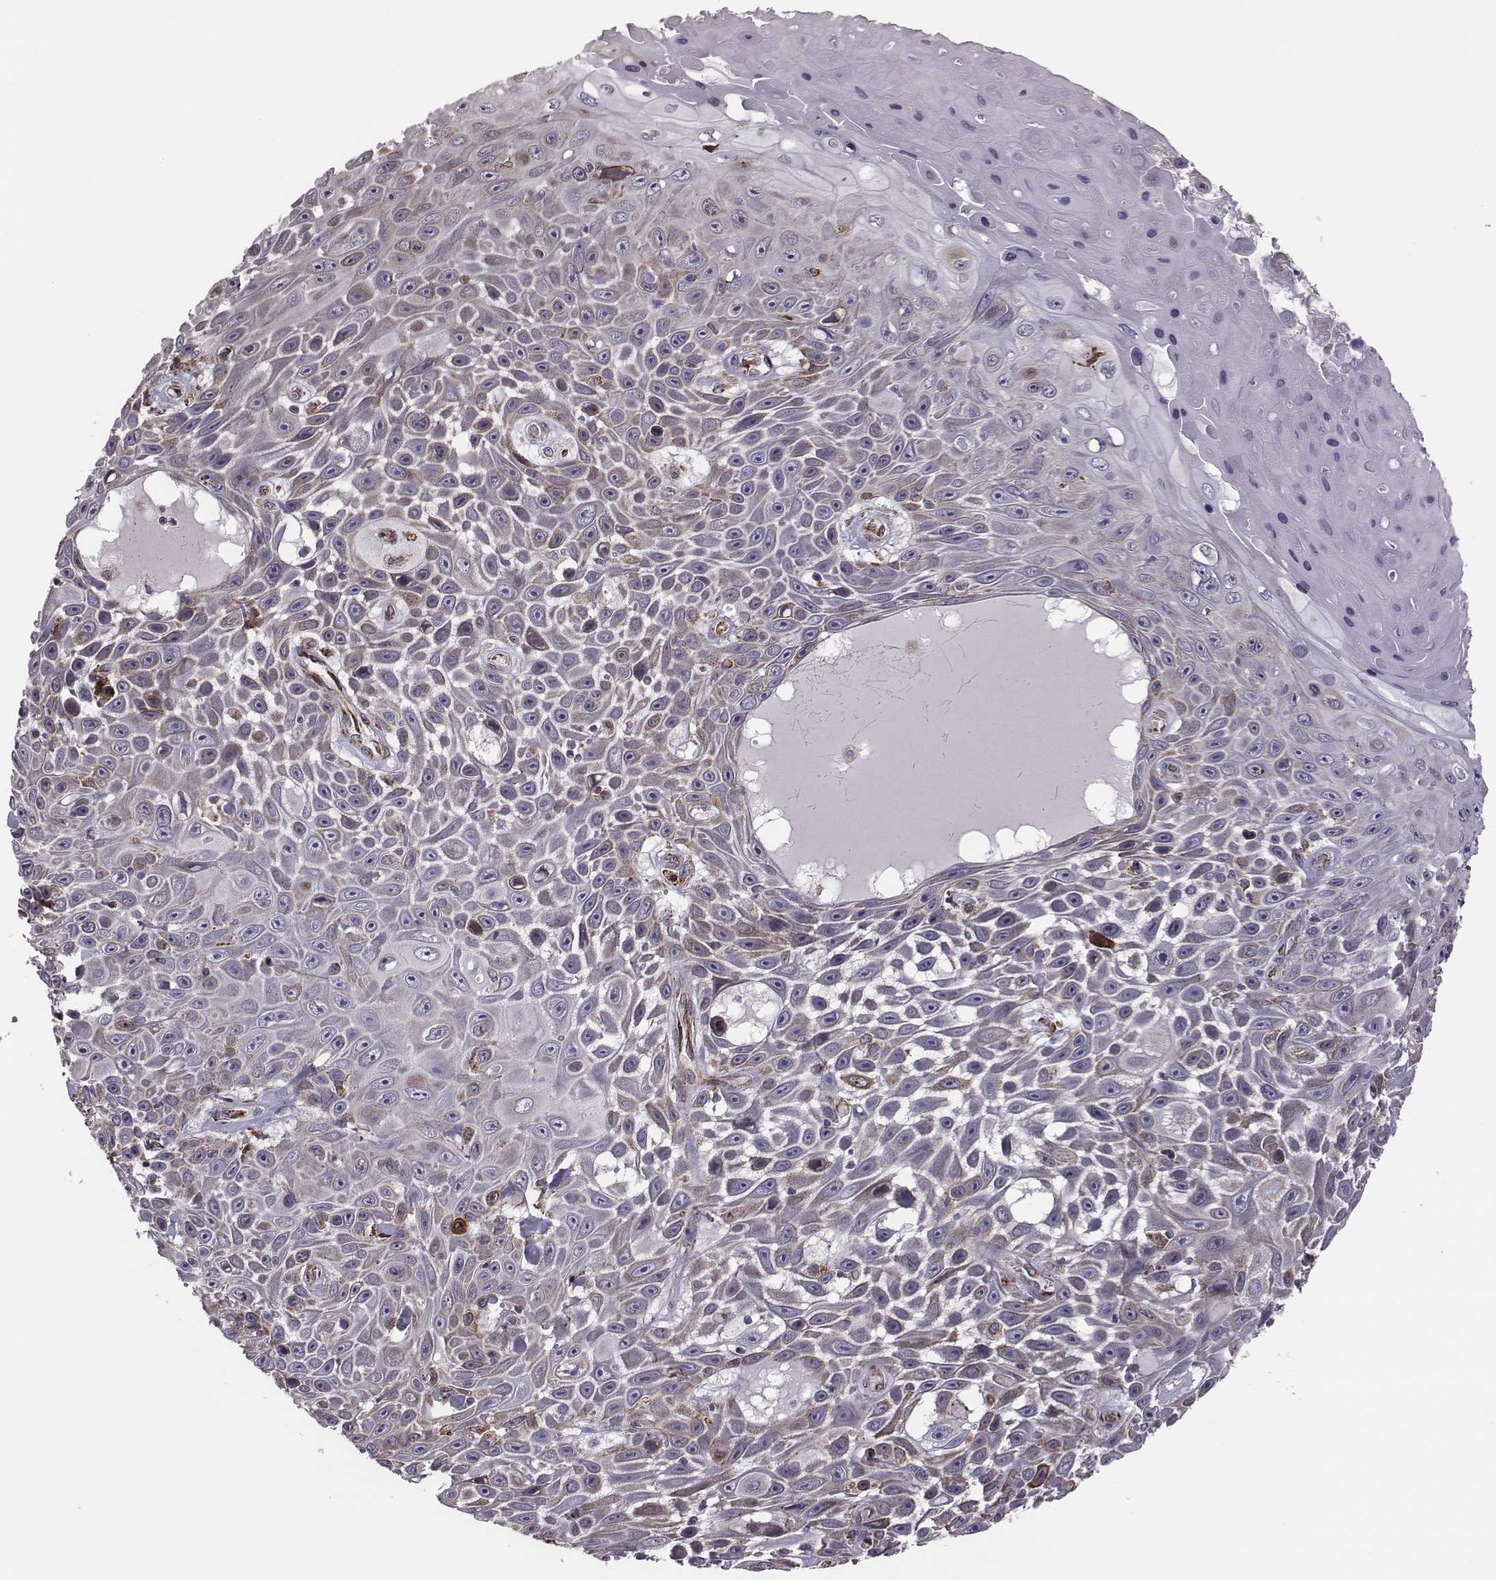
{"staining": {"intensity": "moderate", "quantity": "<25%", "location": "cytoplasmic/membranous"}, "tissue": "skin cancer", "cell_type": "Tumor cells", "image_type": "cancer", "snomed": [{"axis": "morphology", "description": "Squamous cell carcinoma, NOS"}, {"axis": "topography", "description": "Skin"}], "caption": "Skin squamous cell carcinoma stained with a protein marker displays moderate staining in tumor cells.", "gene": "SELENOI", "patient": {"sex": "male", "age": 82}}